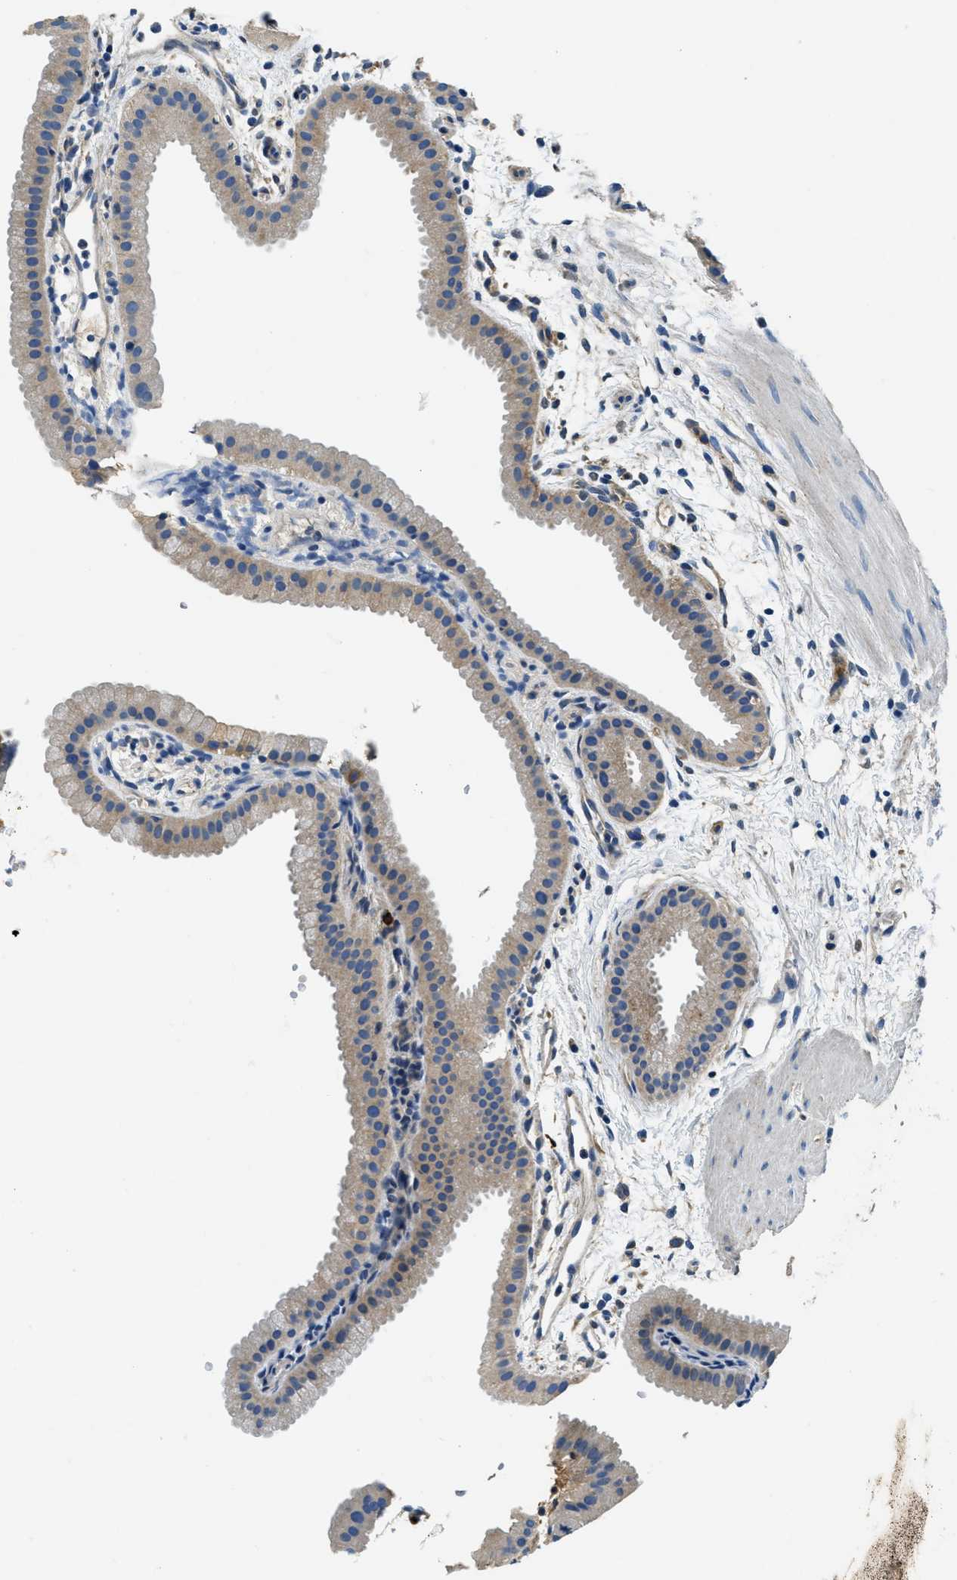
{"staining": {"intensity": "weak", "quantity": "<25%", "location": "cytoplasmic/membranous"}, "tissue": "gallbladder", "cell_type": "Glandular cells", "image_type": "normal", "snomed": [{"axis": "morphology", "description": "Normal tissue, NOS"}, {"axis": "topography", "description": "Gallbladder"}], "caption": "The IHC histopathology image has no significant staining in glandular cells of gallbladder.", "gene": "TMEM186", "patient": {"sex": "female", "age": 64}}